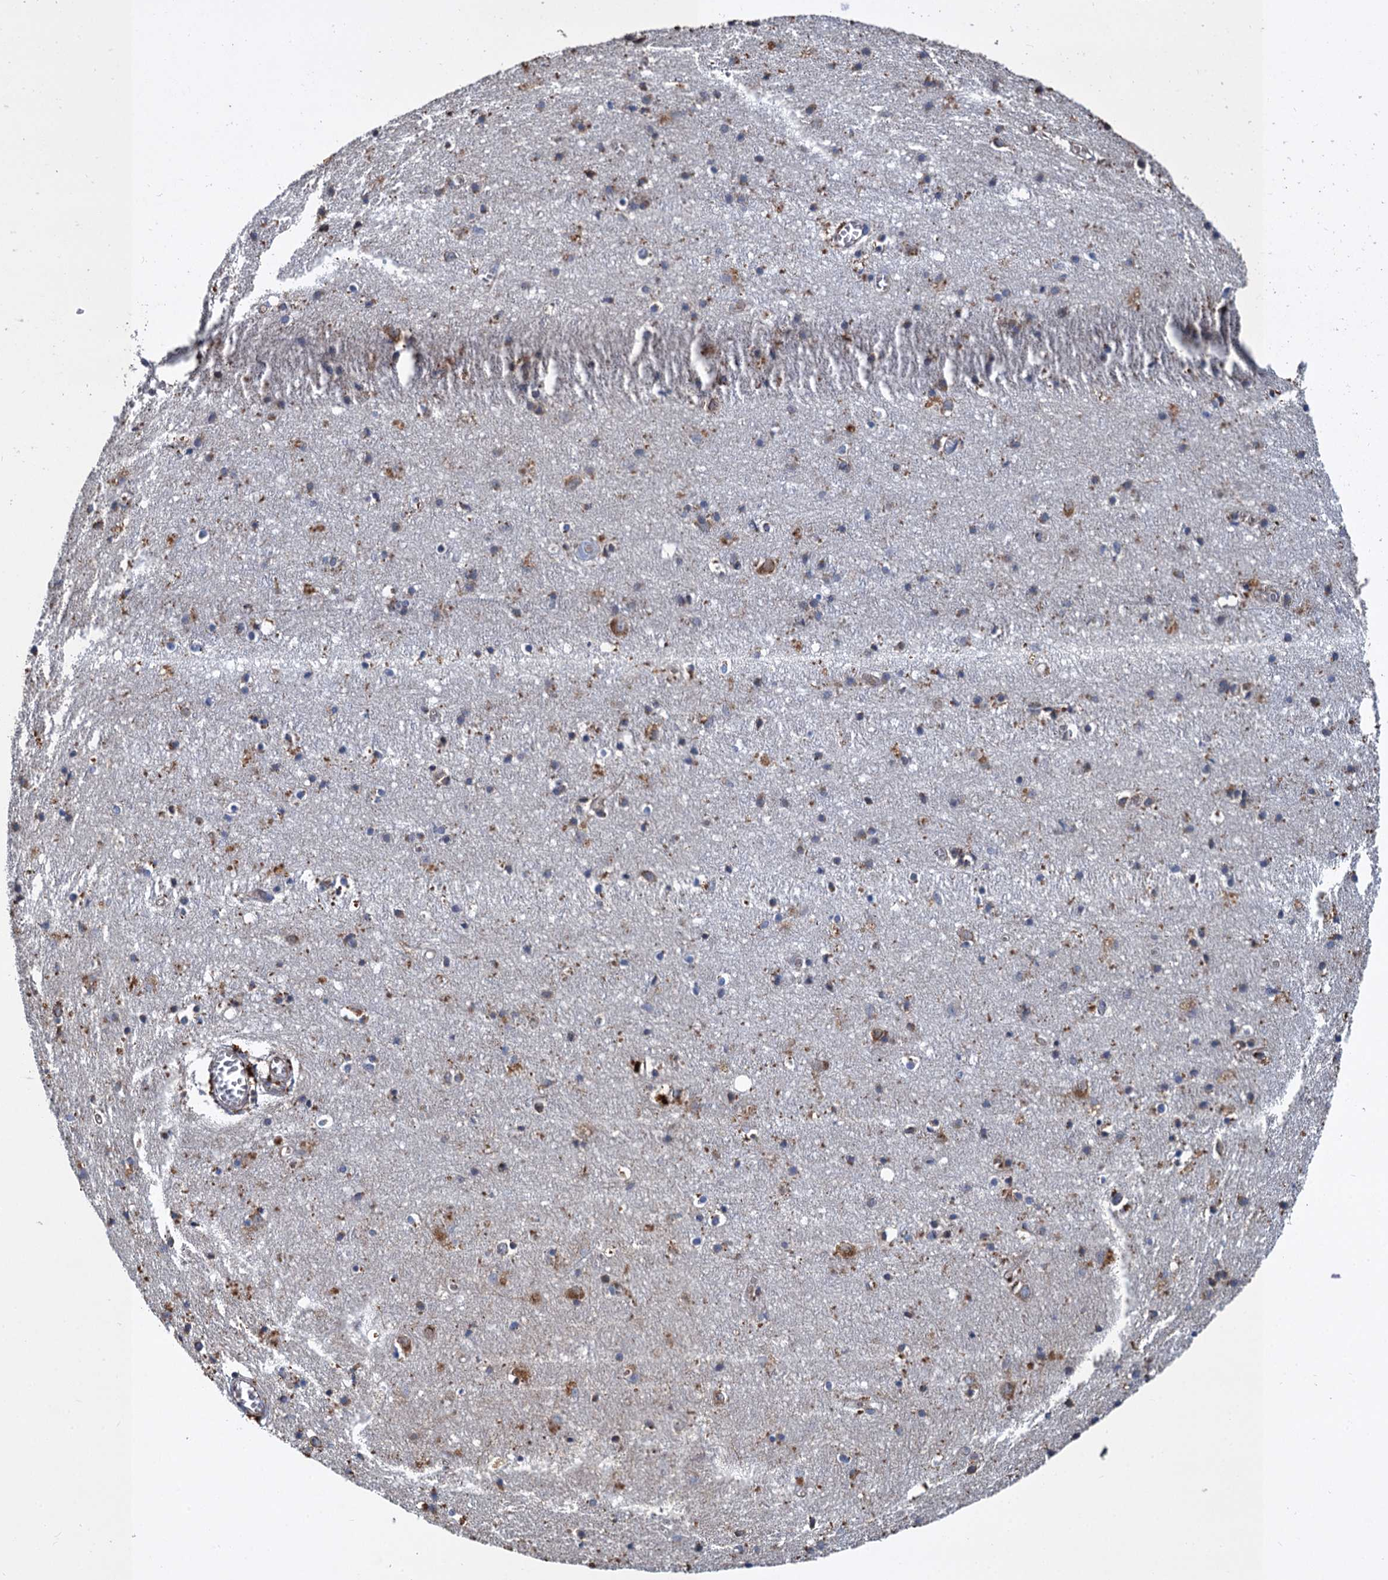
{"staining": {"intensity": "negative", "quantity": "none", "location": "none"}, "tissue": "cerebral cortex", "cell_type": "Endothelial cells", "image_type": "normal", "snomed": [{"axis": "morphology", "description": "Normal tissue, NOS"}, {"axis": "topography", "description": "Cerebral cortex"}], "caption": "This micrograph is of unremarkable cerebral cortex stained with immunohistochemistry to label a protein in brown with the nuclei are counter-stained blue. There is no positivity in endothelial cells.", "gene": "LINS1", "patient": {"sex": "female", "age": 64}}